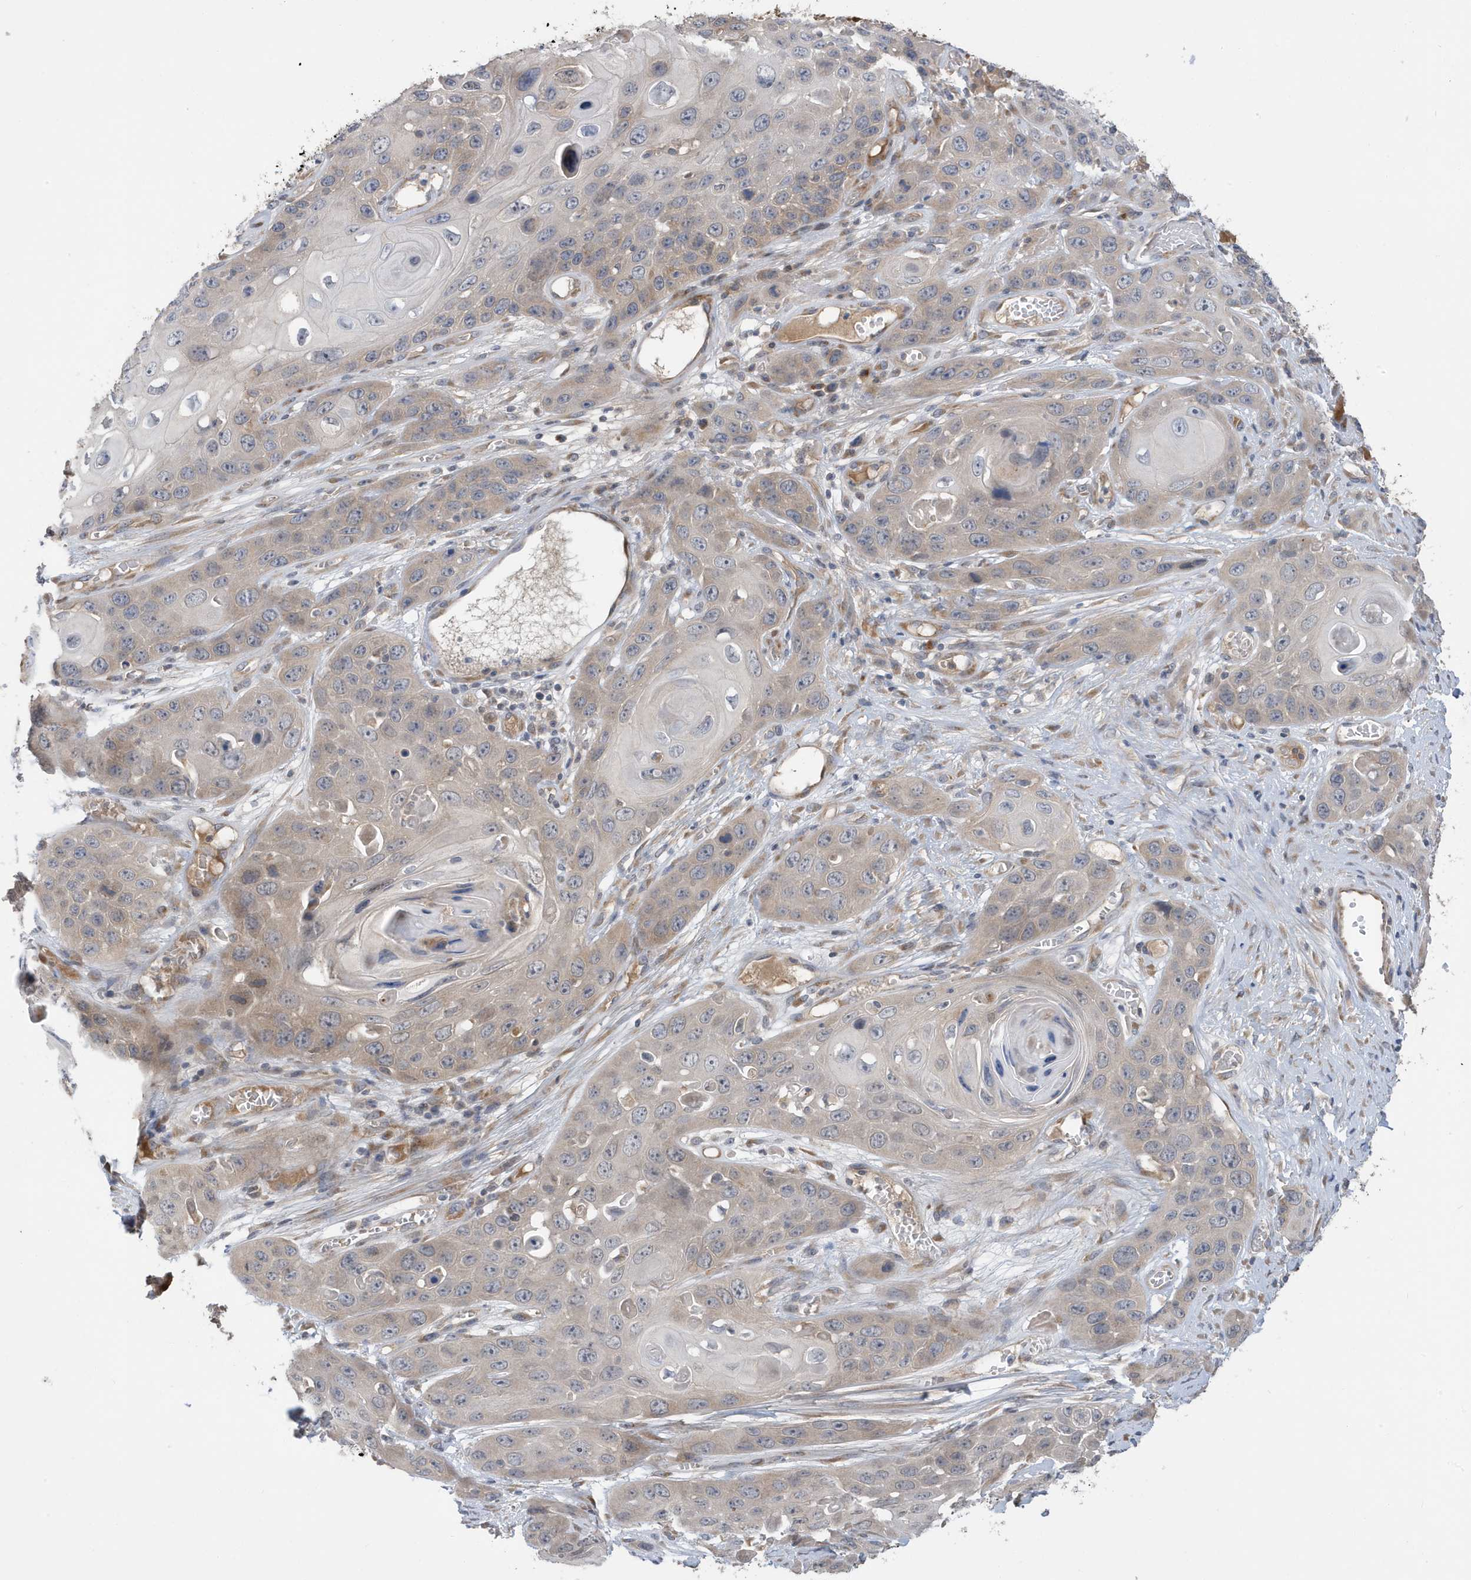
{"staining": {"intensity": "negative", "quantity": "none", "location": "none"}, "tissue": "skin cancer", "cell_type": "Tumor cells", "image_type": "cancer", "snomed": [{"axis": "morphology", "description": "Squamous cell carcinoma, NOS"}, {"axis": "topography", "description": "Skin"}], "caption": "High magnification brightfield microscopy of skin cancer (squamous cell carcinoma) stained with DAB (brown) and counterstained with hematoxylin (blue): tumor cells show no significant positivity.", "gene": "LAPTM4A", "patient": {"sex": "male", "age": 55}}